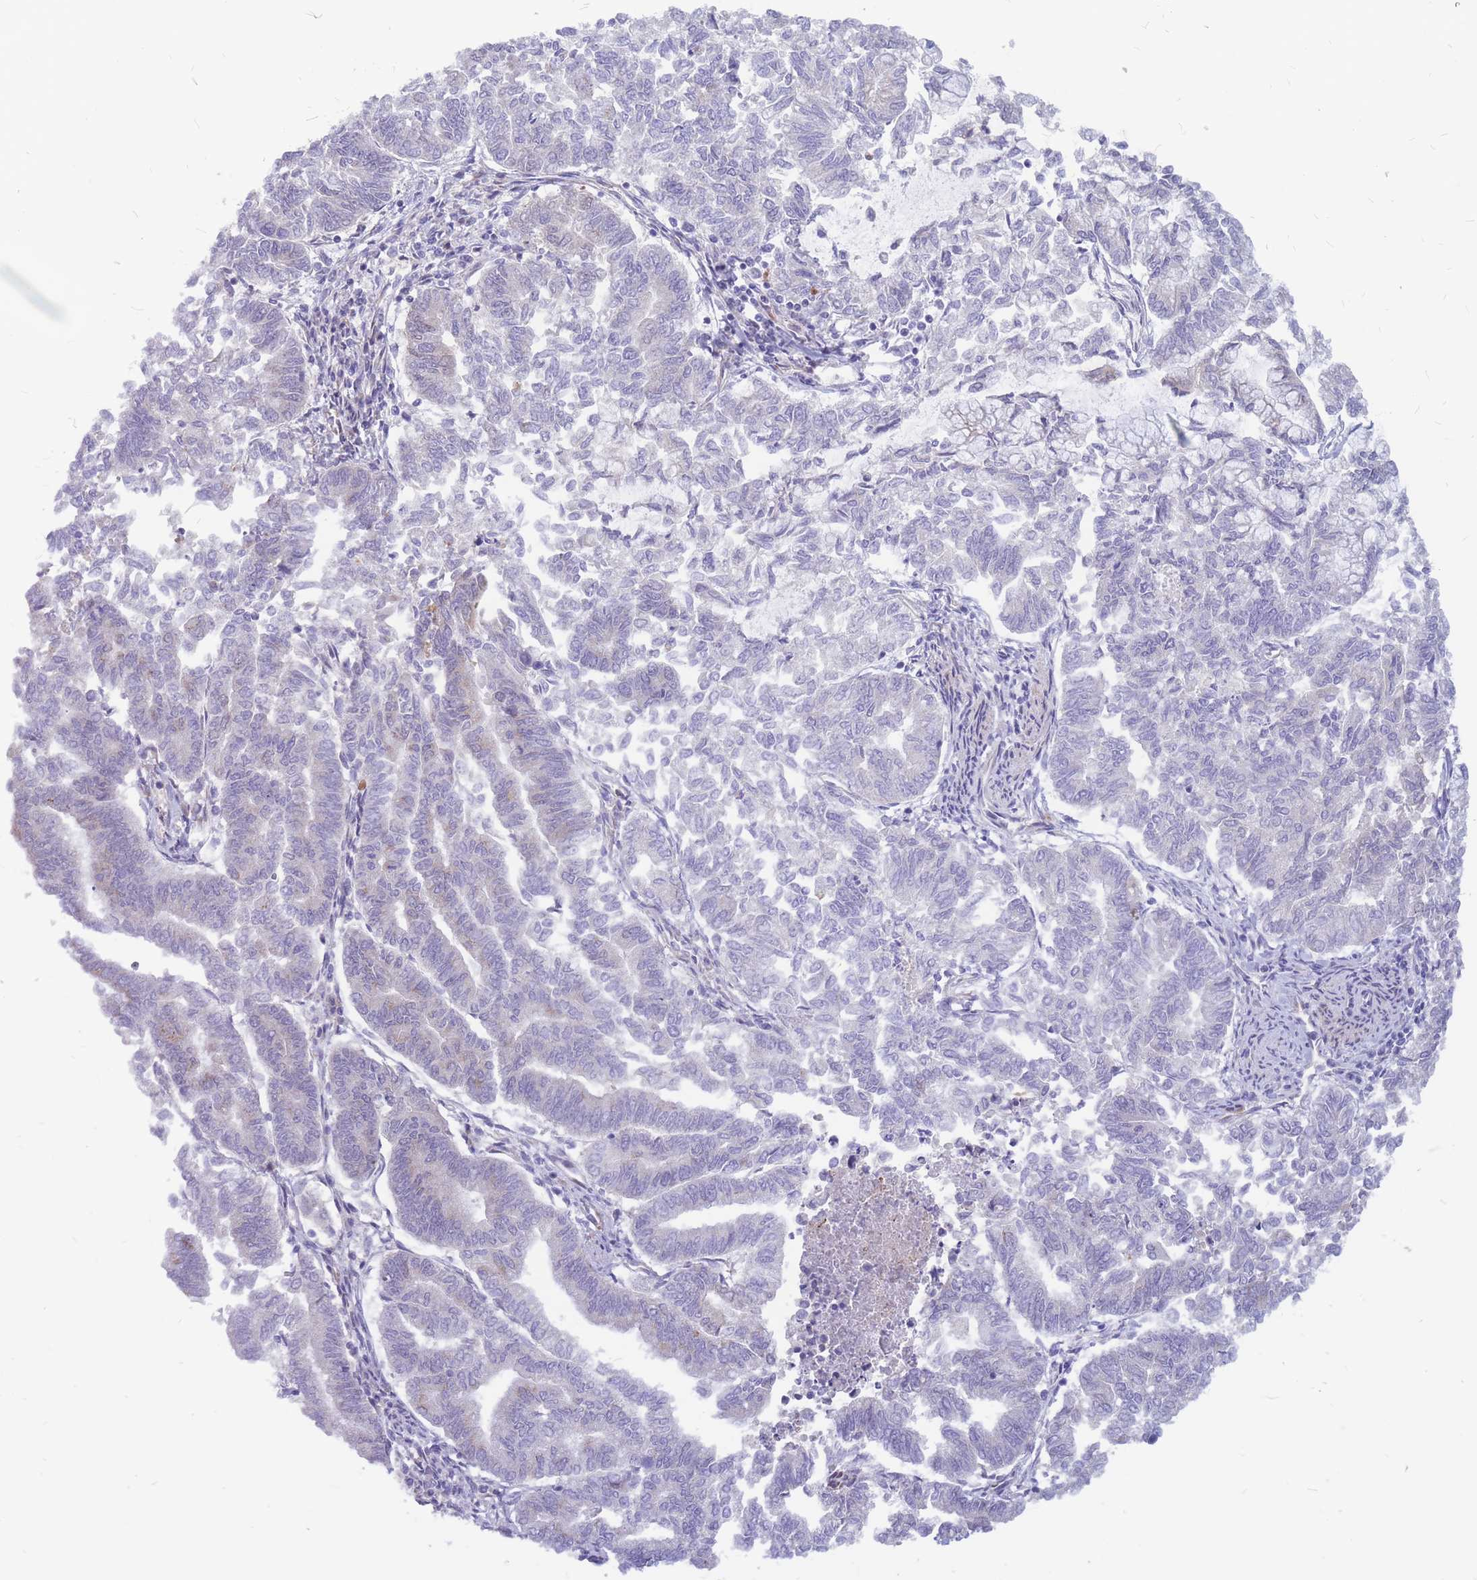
{"staining": {"intensity": "negative", "quantity": "none", "location": "none"}, "tissue": "endometrial cancer", "cell_type": "Tumor cells", "image_type": "cancer", "snomed": [{"axis": "morphology", "description": "Adenocarcinoma, NOS"}, {"axis": "topography", "description": "Endometrium"}], "caption": "Tumor cells show no significant protein expression in endometrial cancer (adenocarcinoma).", "gene": "ADD2", "patient": {"sex": "female", "age": 79}}